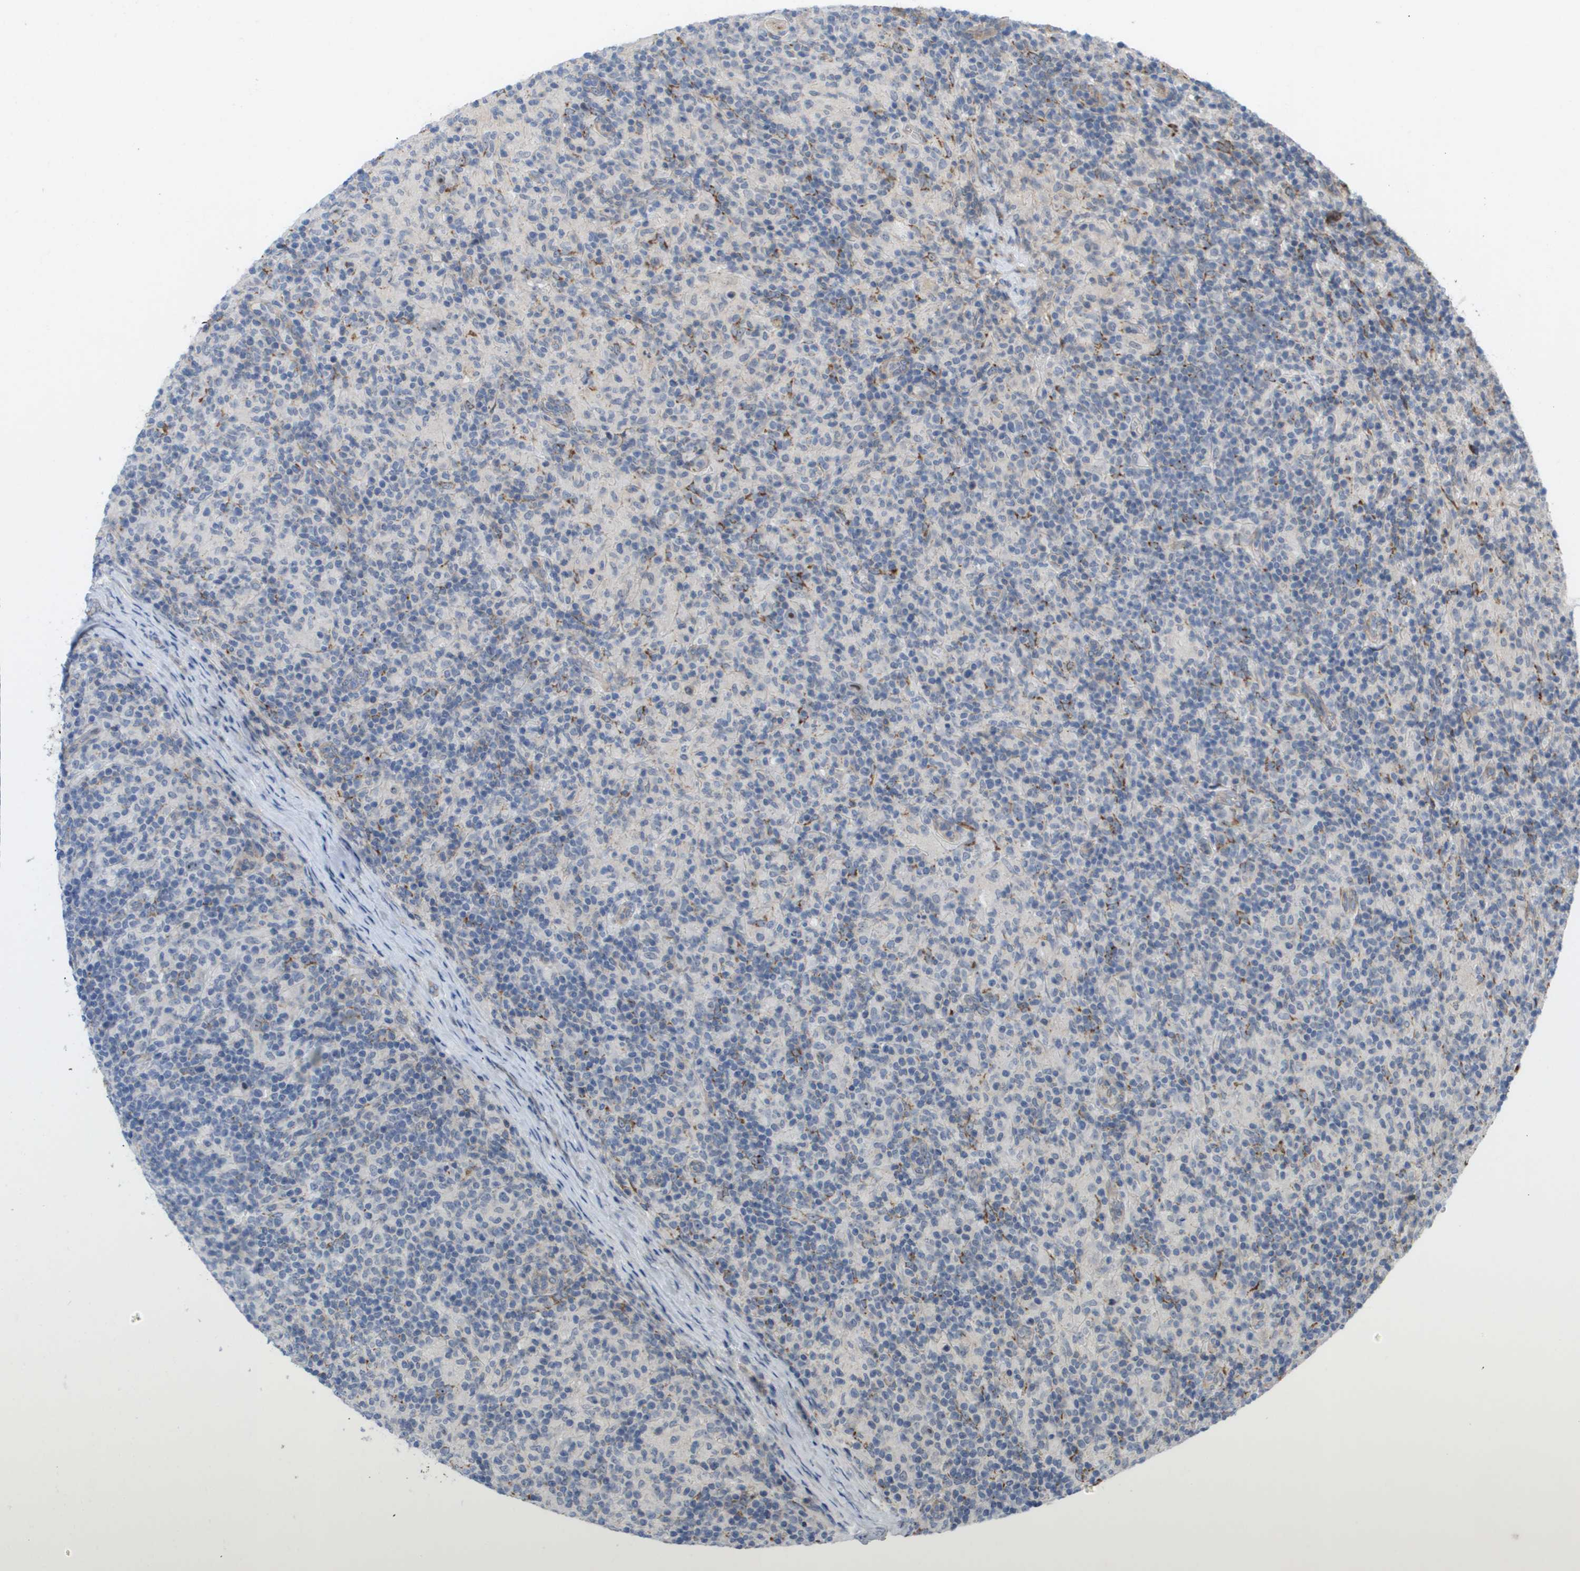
{"staining": {"intensity": "negative", "quantity": "none", "location": "none"}, "tissue": "lymphoma", "cell_type": "Tumor cells", "image_type": "cancer", "snomed": [{"axis": "morphology", "description": "Hodgkin's disease, NOS"}, {"axis": "topography", "description": "Lymph node"}], "caption": "This histopathology image is of lymphoma stained with immunohistochemistry (IHC) to label a protein in brown with the nuclei are counter-stained blue. There is no expression in tumor cells.", "gene": "MTARC2", "patient": {"sex": "male", "age": 70}}